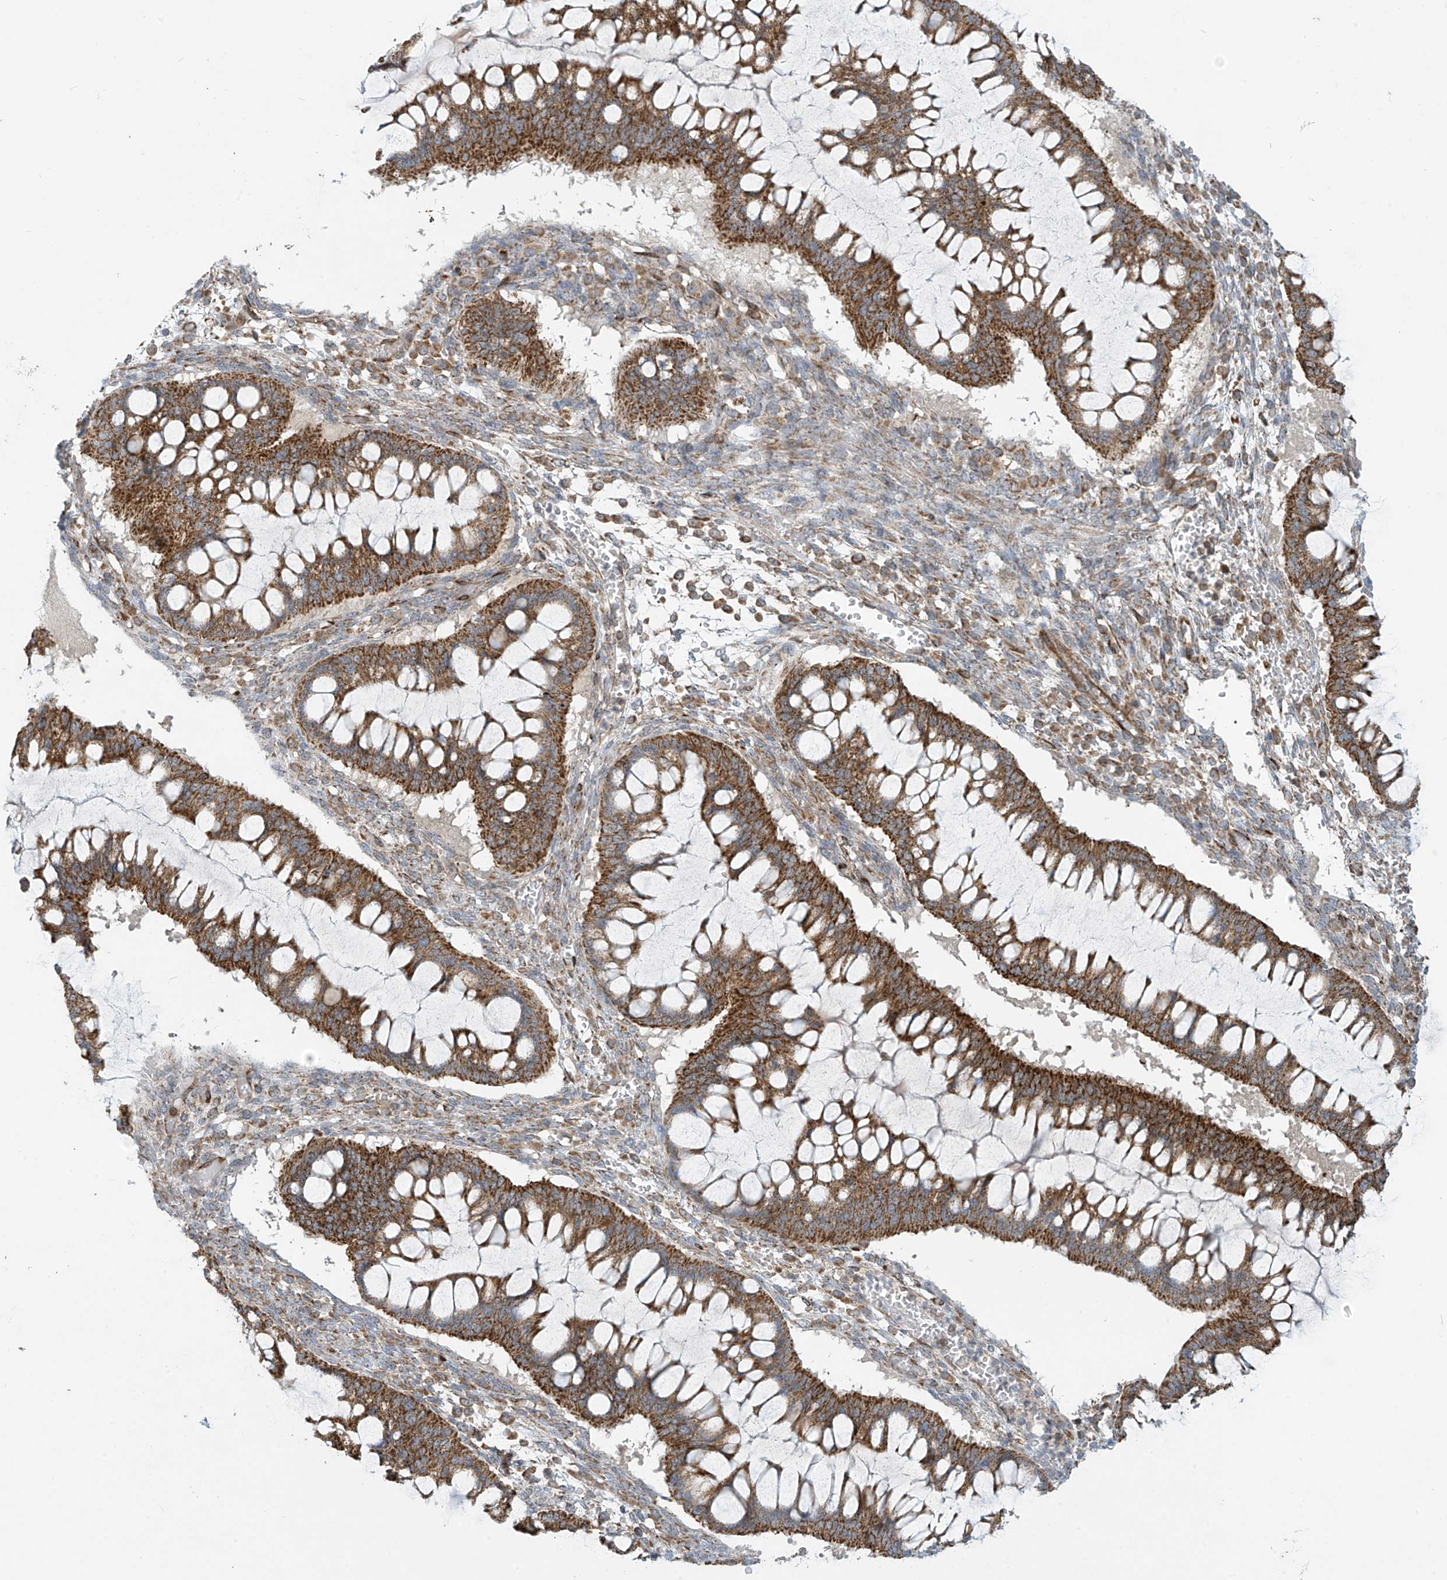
{"staining": {"intensity": "moderate", "quantity": ">75%", "location": "cytoplasmic/membranous"}, "tissue": "ovarian cancer", "cell_type": "Tumor cells", "image_type": "cancer", "snomed": [{"axis": "morphology", "description": "Cystadenocarcinoma, mucinous, NOS"}, {"axis": "topography", "description": "Ovary"}], "caption": "Human ovarian cancer stained with a protein marker shows moderate staining in tumor cells.", "gene": "METTL6", "patient": {"sex": "female", "age": 73}}